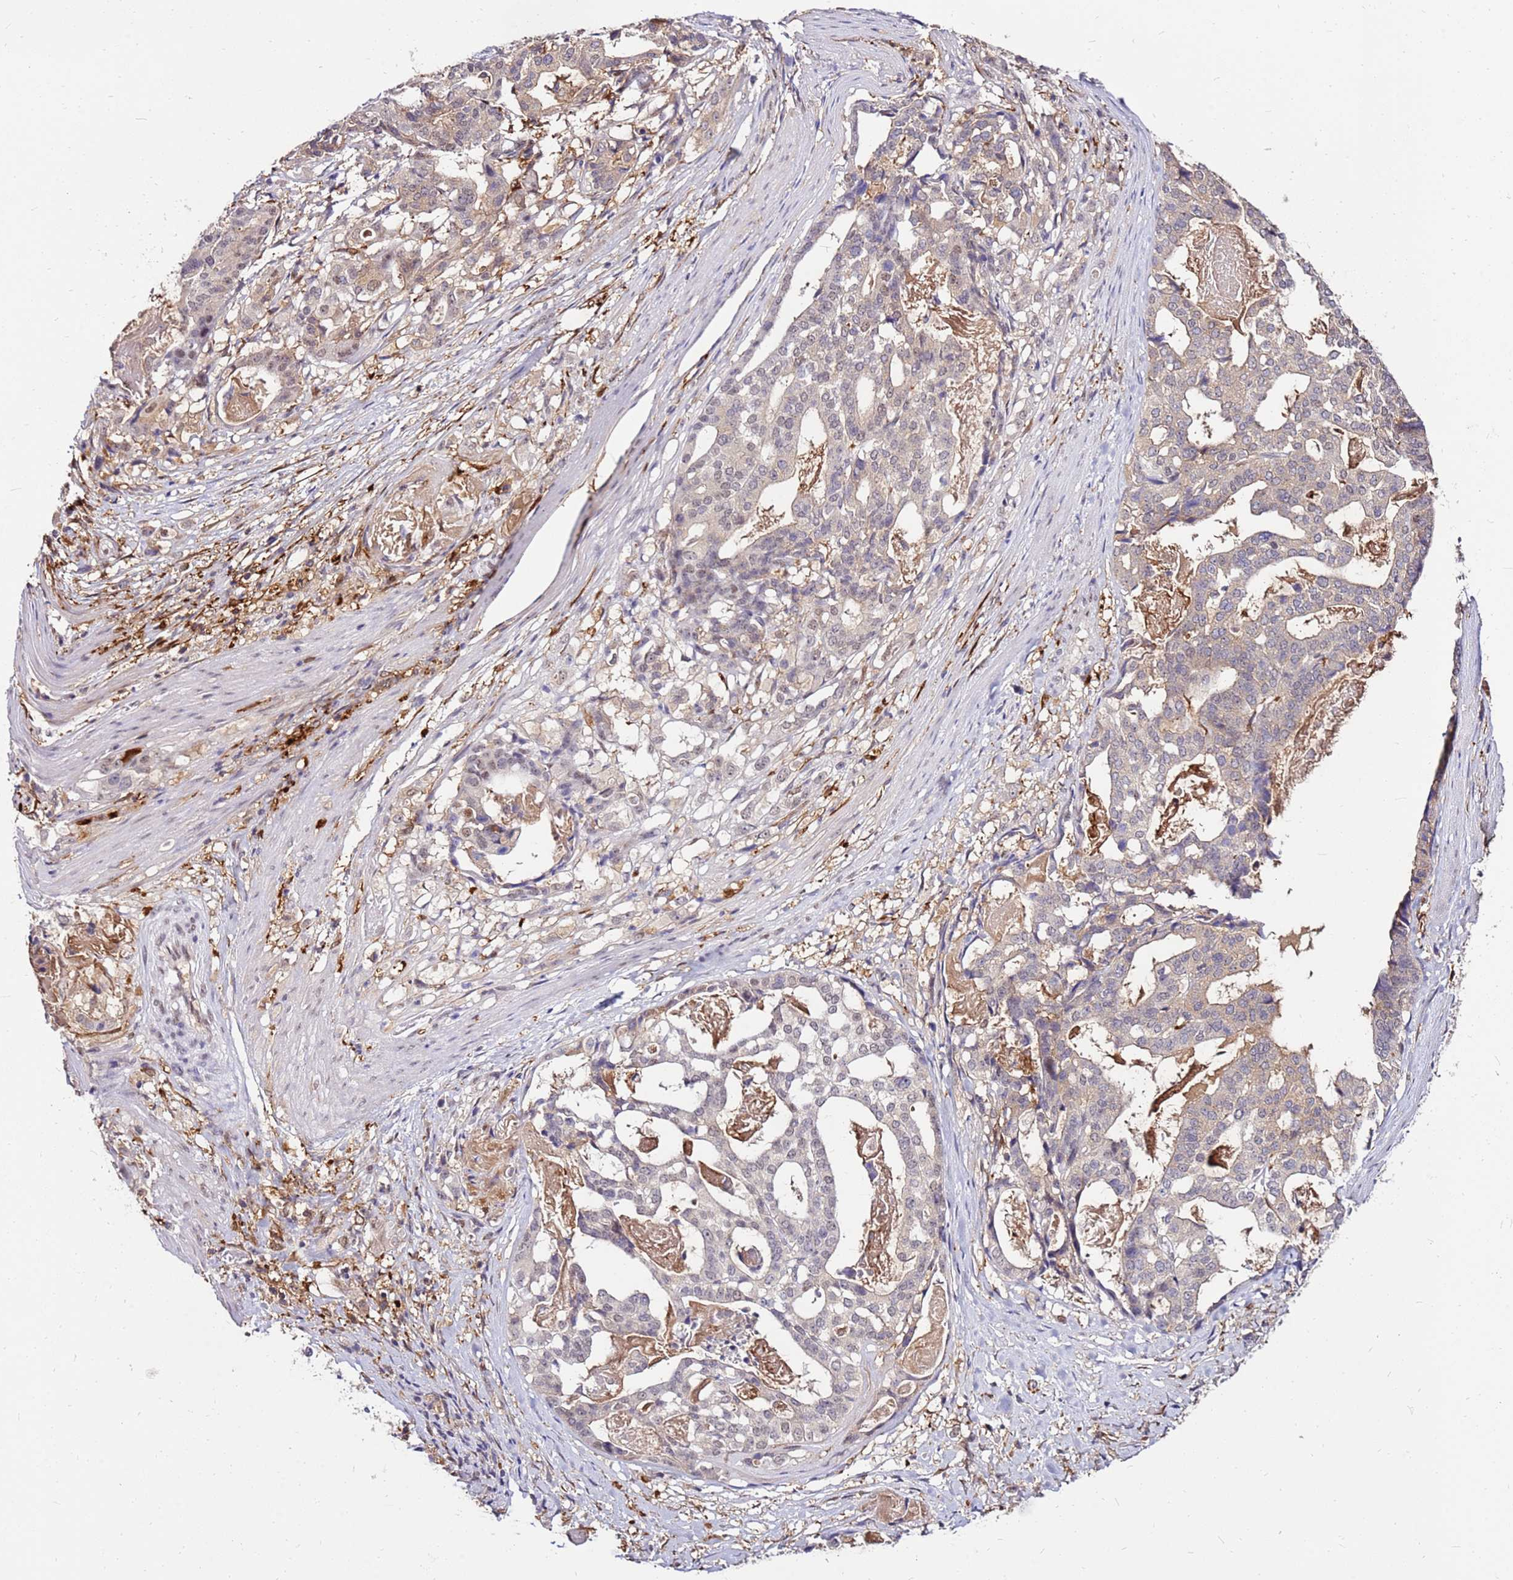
{"staining": {"intensity": "weak", "quantity": "25%-75%", "location": "cytoplasmic/membranous"}, "tissue": "stomach cancer", "cell_type": "Tumor cells", "image_type": "cancer", "snomed": [{"axis": "morphology", "description": "Adenocarcinoma, NOS"}, {"axis": "topography", "description": "Stomach"}], "caption": "Approximately 25%-75% of tumor cells in human stomach cancer (adenocarcinoma) exhibit weak cytoplasmic/membranous protein positivity as visualized by brown immunohistochemical staining.", "gene": "ALDH1A3", "patient": {"sex": "male", "age": 48}}